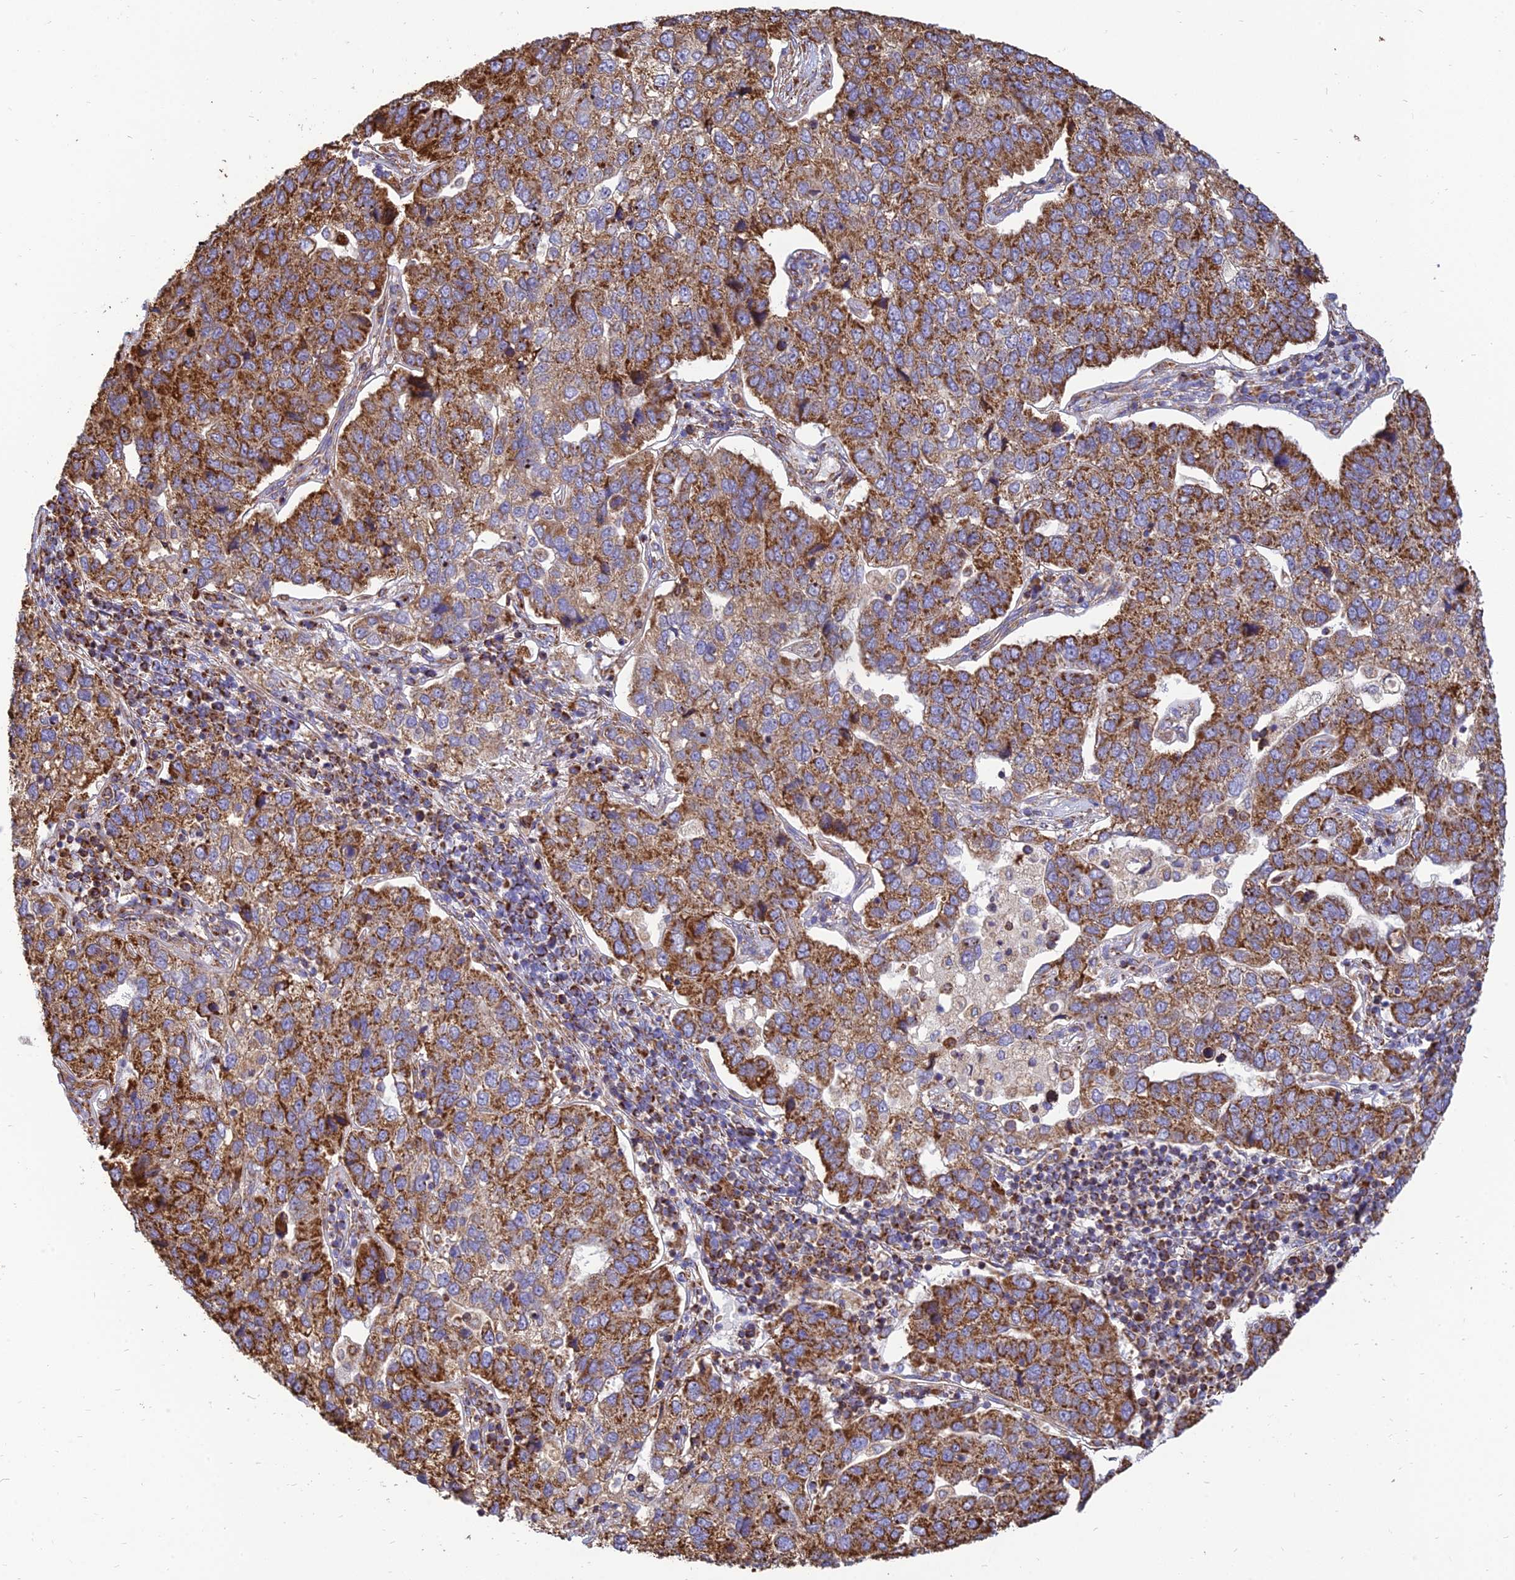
{"staining": {"intensity": "strong", "quantity": ">75%", "location": "cytoplasmic/membranous"}, "tissue": "pancreatic cancer", "cell_type": "Tumor cells", "image_type": "cancer", "snomed": [{"axis": "morphology", "description": "Adenocarcinoma, NOS"}, {"axis": "topography", "description": "Pancreas"}], "caption": "IHC staining of pancreatic cancer, which displays high levels of strong cytoplasmic/membranous positivity in about >75% of tumor cells indicating strong cytoplasmic/membranous protein positivity. The staining was performed using DAB (brown) for protein detection and nuclei were counterstained in hematoxylin (blue).", "gene": "THUMPD2", "patient": {"sex": "female", "age": 61}}